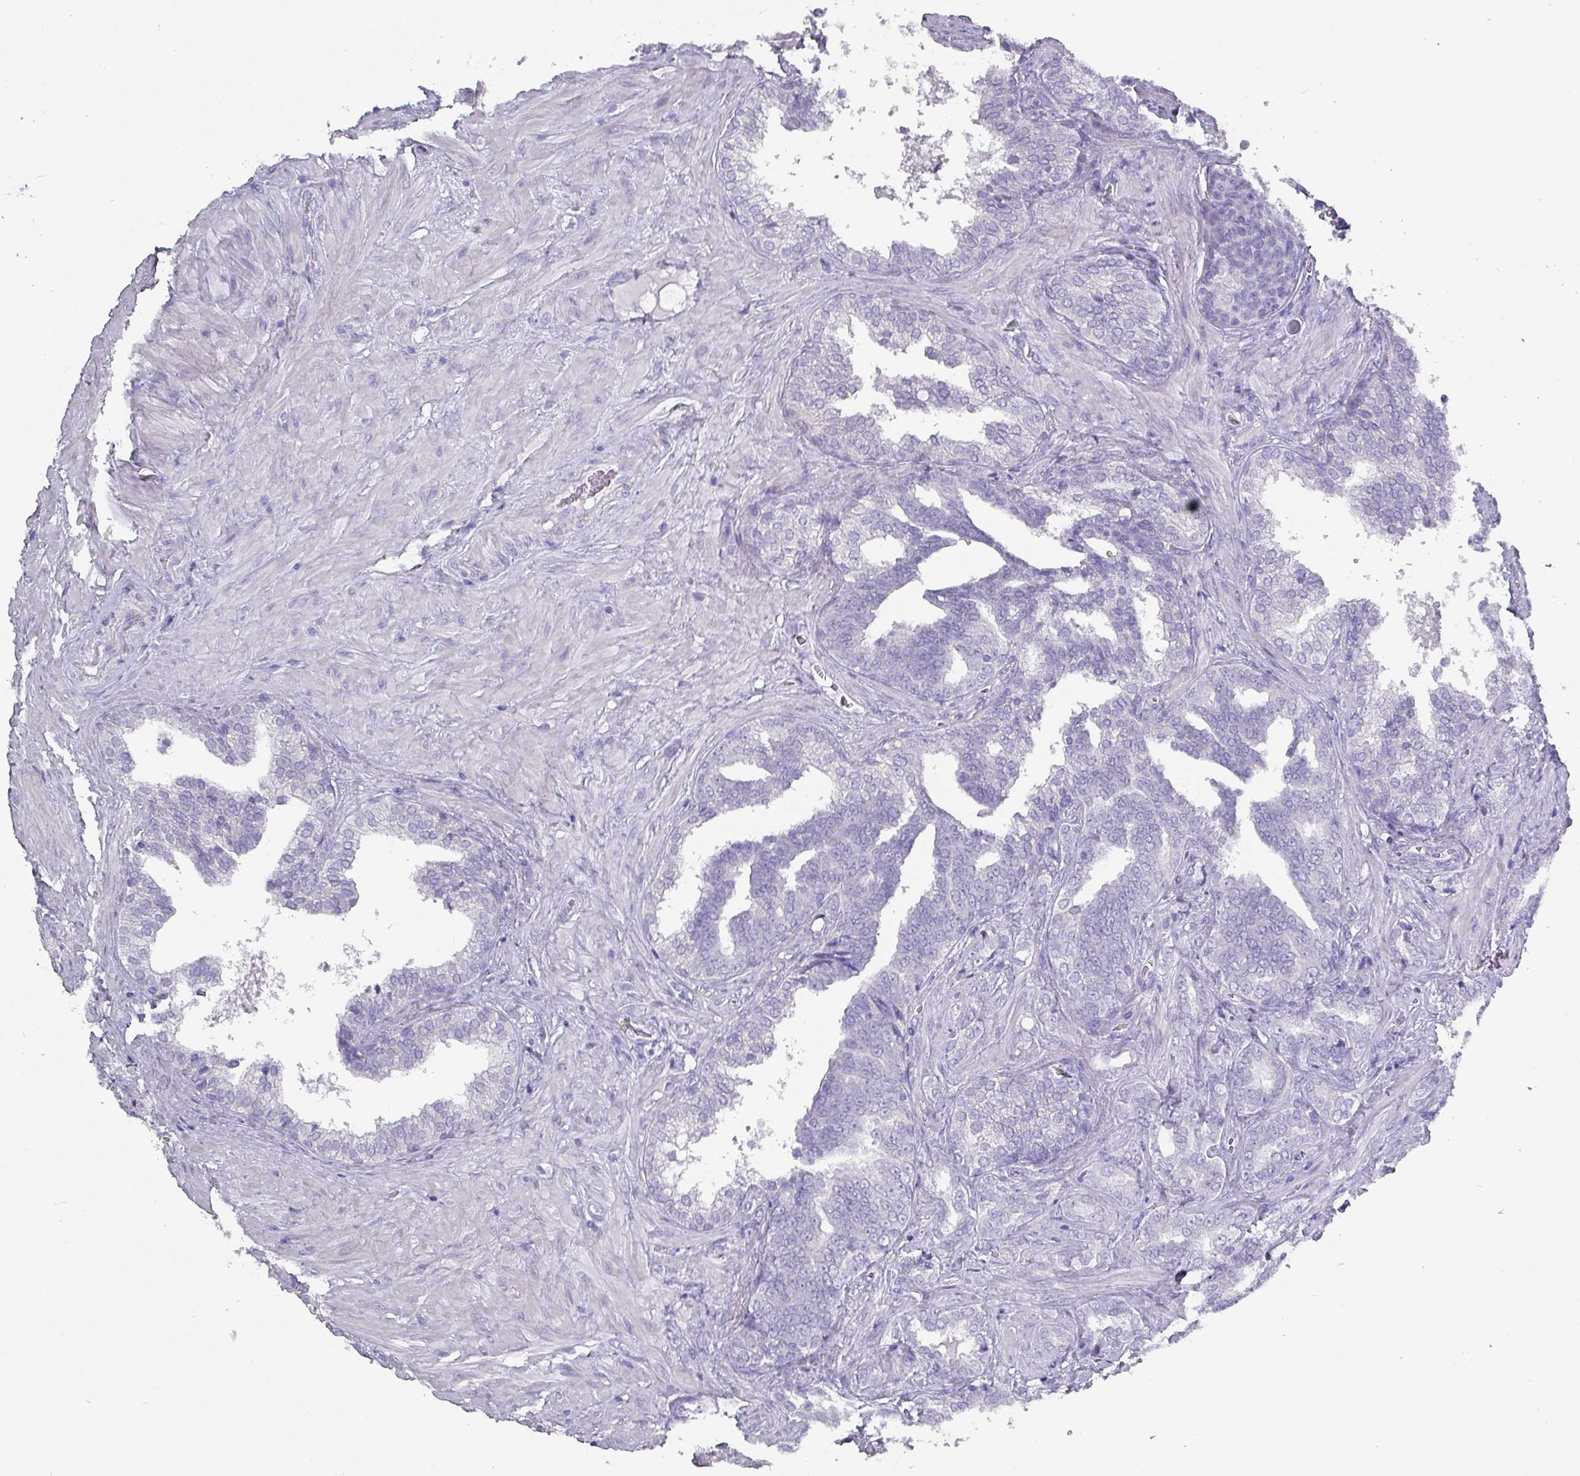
{"staining": {"intensity": "negative", "quantity": "none", "location": "none"}, "tissue": "prostate cancer", "cell_type": "Tumor cells", "image_type": "cancer", "snomed": [{"axis": "morphology", "description": "Adenocarcinoma, High grade"}, {"axis": "topography", "description": "Prostate and seminal vesicle, NOS"}], "caption": "Prostate cancer was stained to show a protein in brown. There is no significant expression in tumor cells.", "gene": "INS-IGF2", "patient": {"sex": "male", "age": 67}}